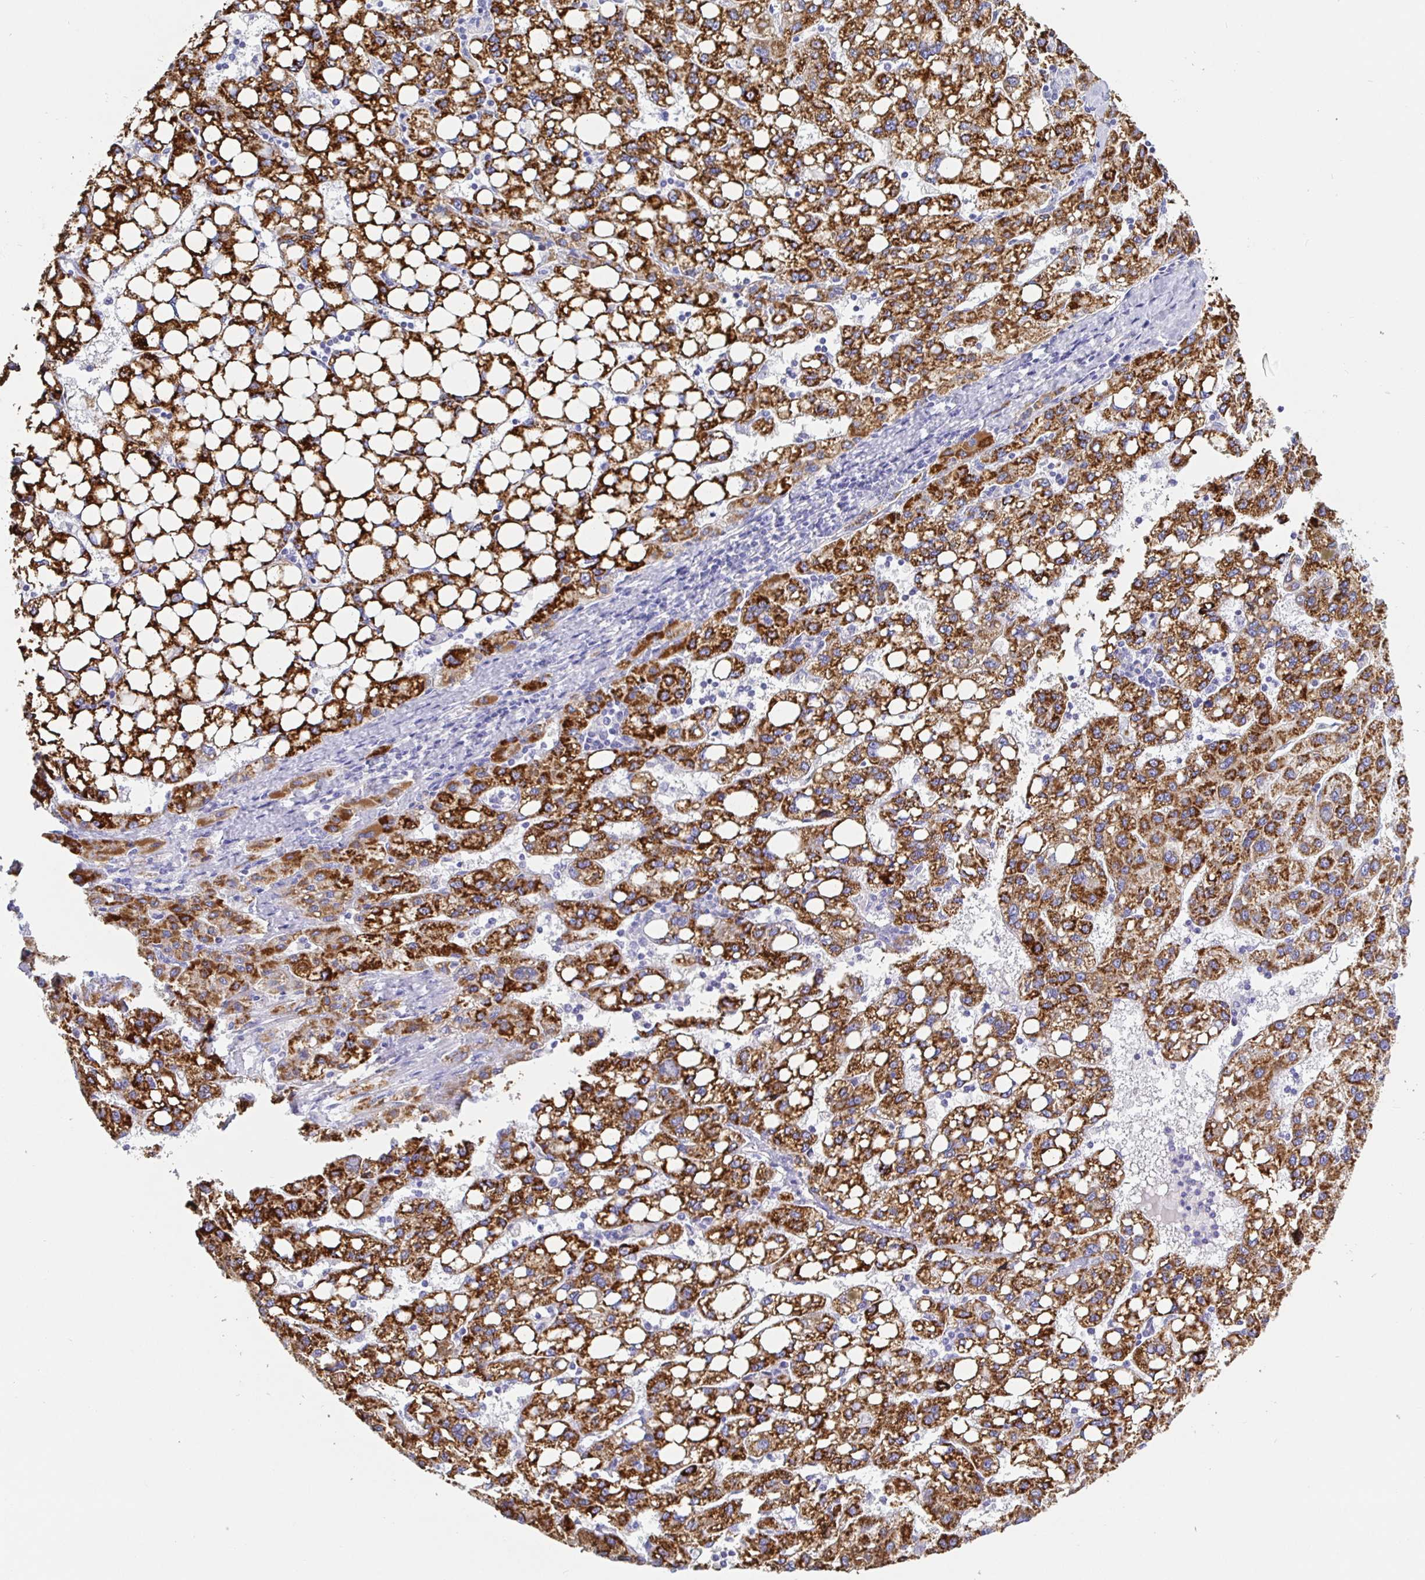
{"staining": {"intensity": "strong", "quantity": ">75%", "location": "cytoplasmic/membranous"}, "tissue": "liver cancer", "cell_type": "Tumor cells", "image_type": "cancer", "snomed": [{"axis": "morphology", "description": "Carcinoma, Hepatocellular, NOS"}, {"axis": "topography", "description": "Liver"}], "caption": "Immunohistochemistry image of human hepatocellular carcinoma (liver) stained for a protein (brown), which displays high levels of strong cytoplasmic/membranous staining in approximately >75% of tumor cells.", "gene": "MAOA", "patient": {"sex": "female", "age": 82}}